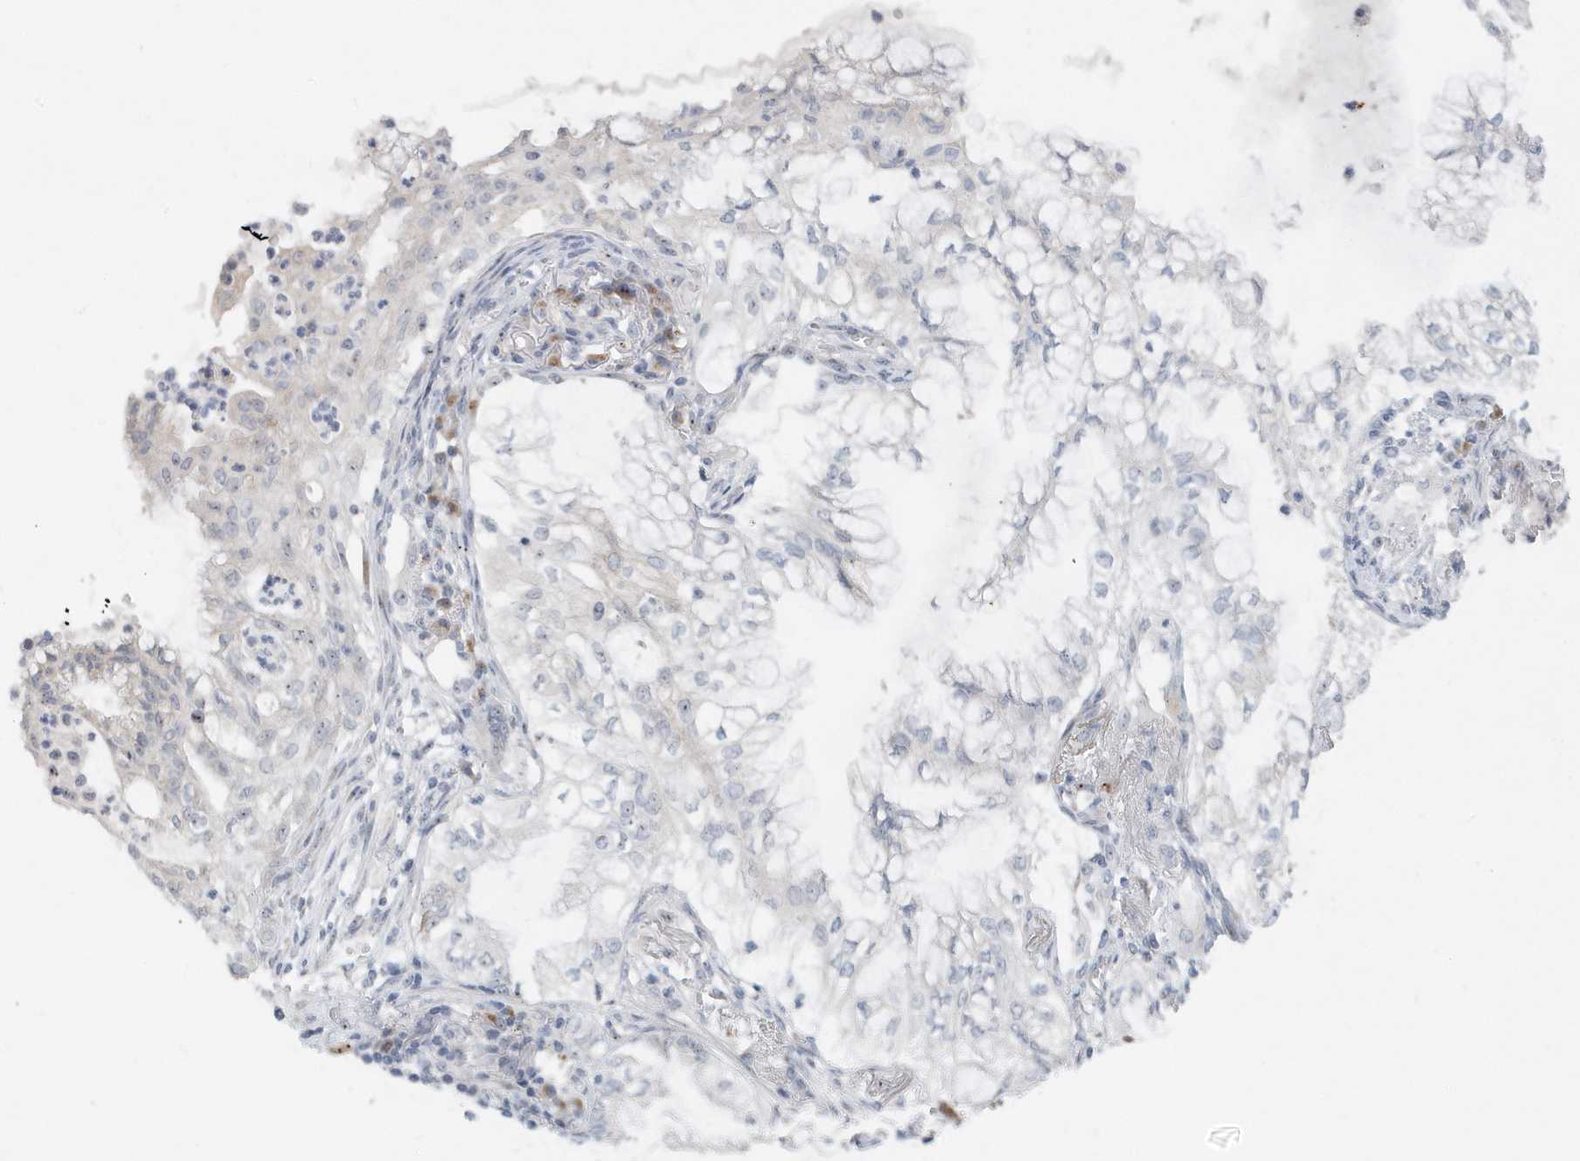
{"staining": {"intensity": "negative", "quantity": "none", "location": "none"}, "tissue": "lung cancer", "cell_type": "Tumor cells", "image_type": "cancer", "snomed": [{"axis": "morphology", "description": "Adenocarcinoma, NOS"}, {"axis": "topography", "description": "Lung"}], "caption": "There is no significant staining in tumor cells of lung cancer (adenocarcinoma).", "gene": "RPF2", "patient": {"sex": "female", "age": 70}}